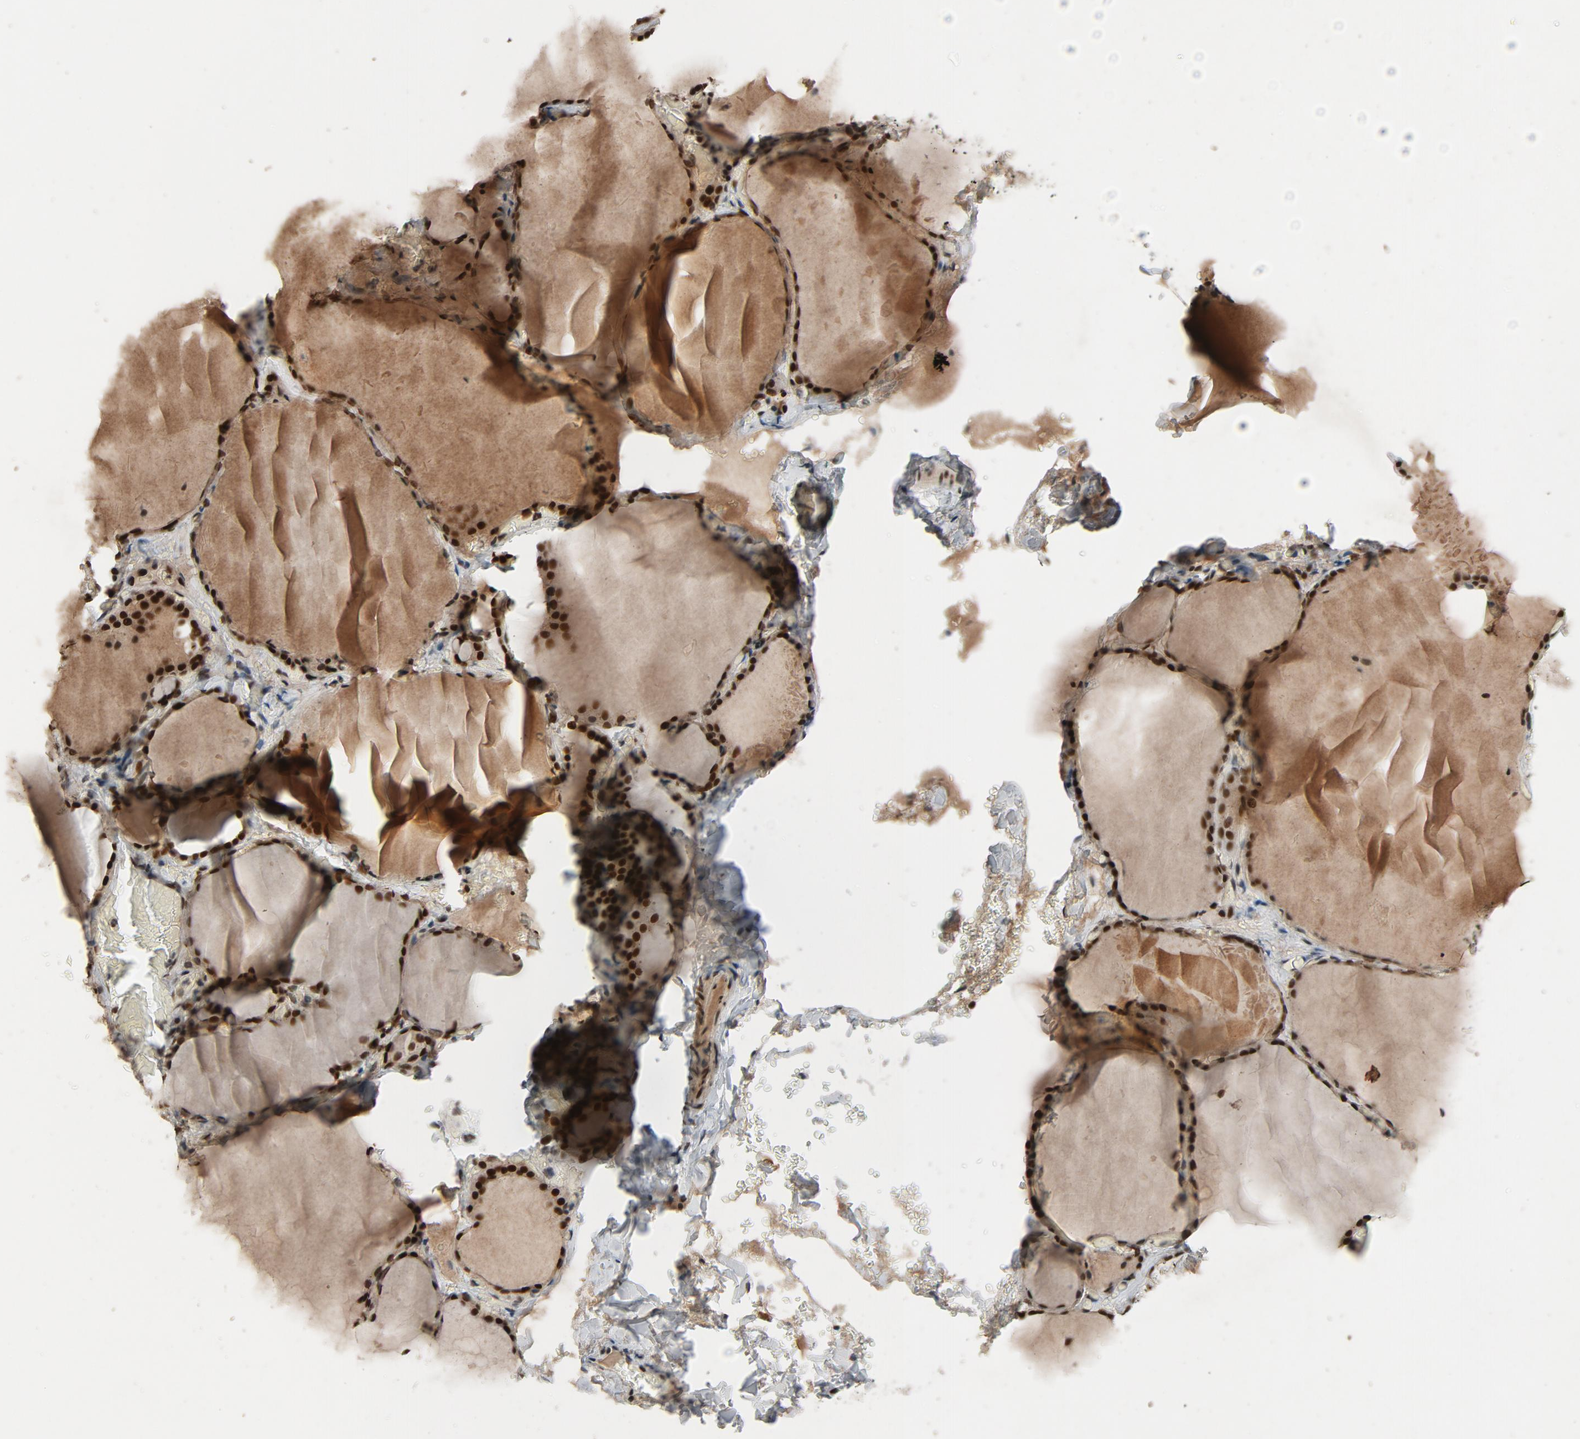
{"staining": {"intensity": "strong", "quantity": ">75%", "location": "nuclear"}, "tissue": "thyroid gland", "cell_type": "Glandular cells", "image_type": "normal", "snomed": [{"axis": "morphology", "description": "Normal tissue, NOS"}, {"axis": "topography", "description": "Thyroid gland"}], "caption": "A histopathology image of human thyroid gland stained for a protein reveals strong nuclear brown staining in glandular cells. Immunohistochemistry (ihc) stains the protein in brown and the nuclei are stained blue.", "gene": "SMARCD1", "patient": {"sex": "female", "age": 22}}